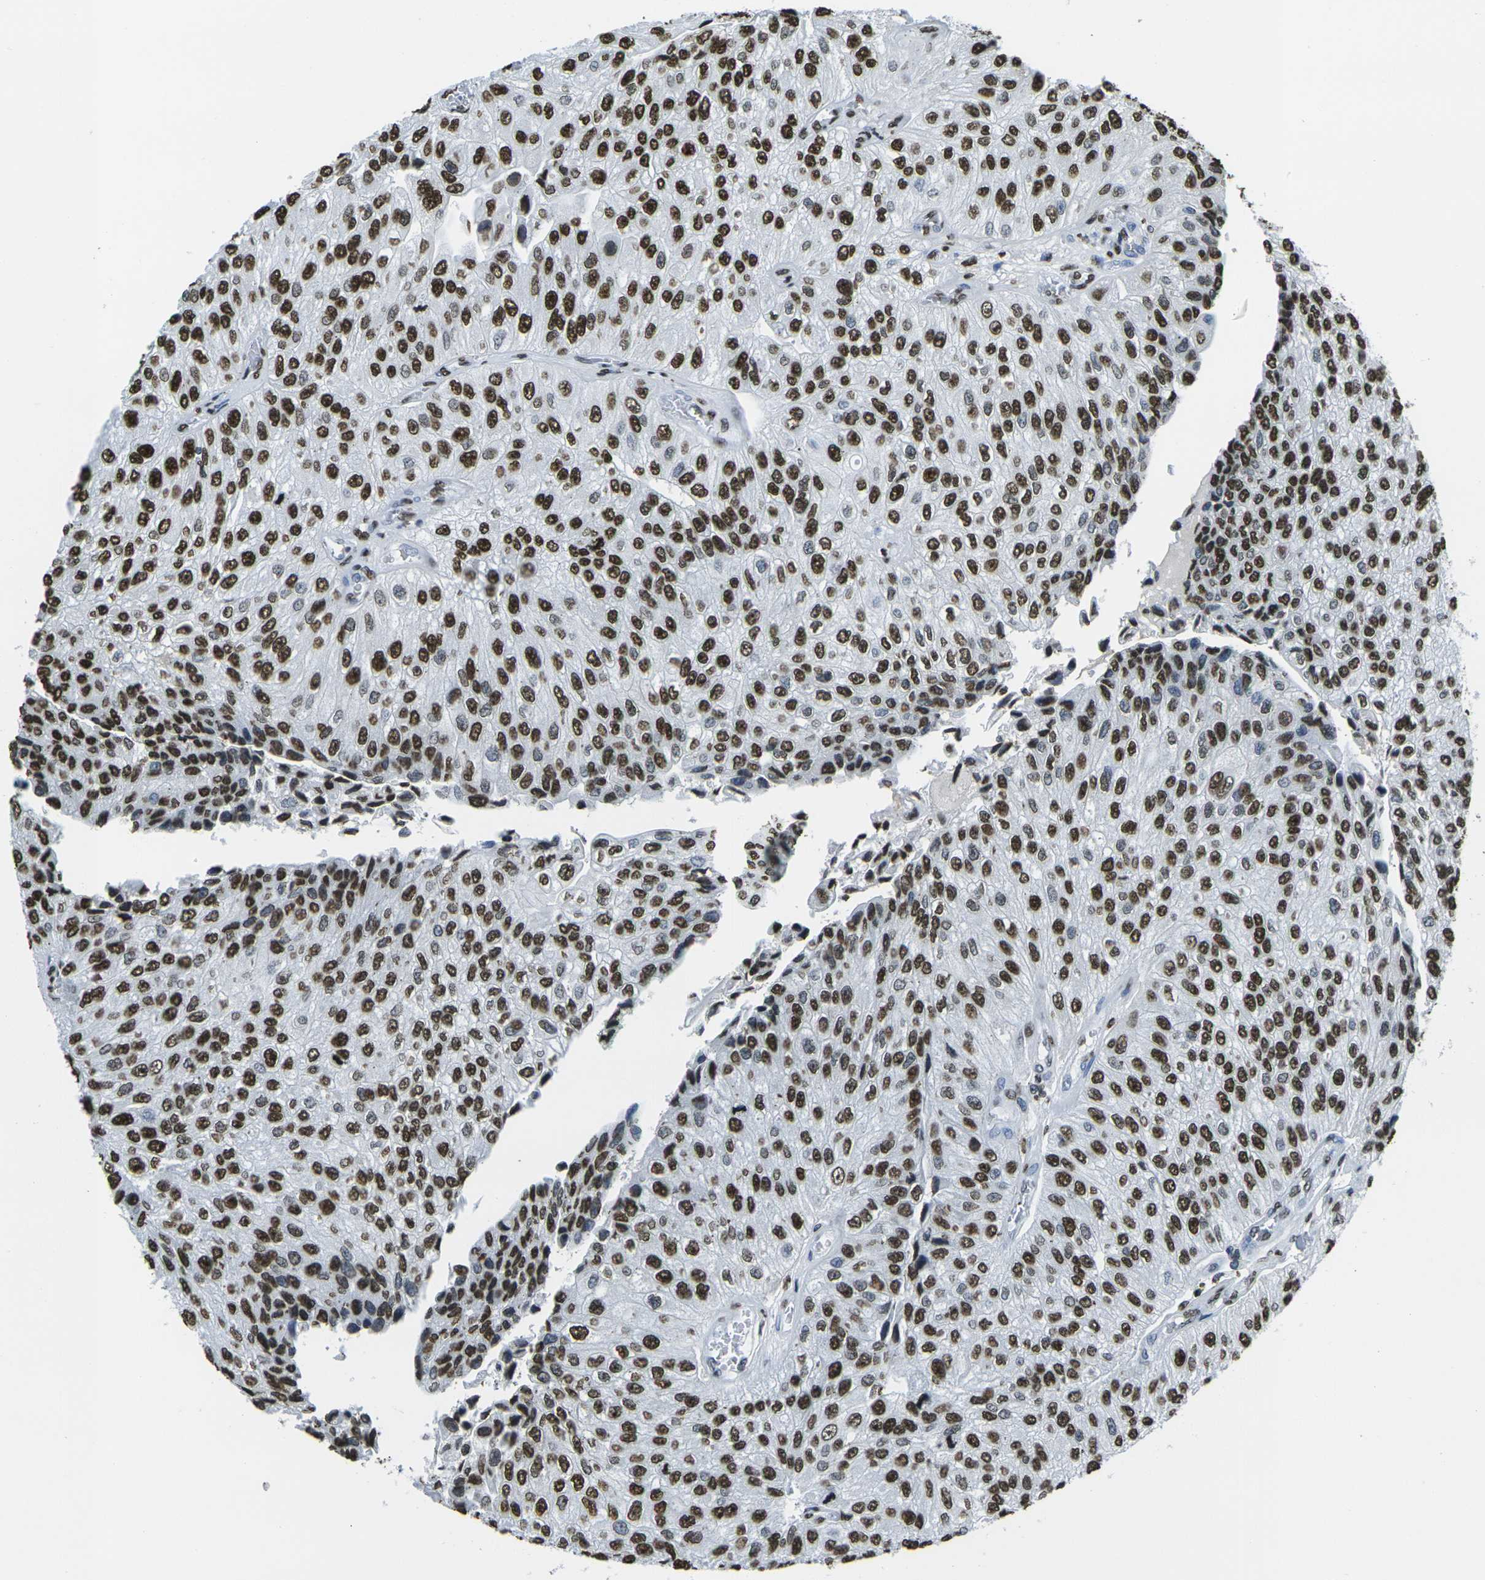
{"staining": {"intensity": "strong", "quantity": ">75%", "location": "nuclear"}, "tissue": "urothelial cancer", "cell_type": "Tumor cells", "image_type": "cancer", "snomed": [{"axis": "morphology", "description": "Urothelial carcinoma, High grade"}, {"axis": "topography", "description": "Kidney"}, {"axis": "topography", "description": "Urinary bladder"}], "caption": "IHC (DAB (3,3'-diaminobenzidine)) staining of urothelial cancer exhibits strong nuclear protein staining in approximately >75% of tumor cells.", "gene": "DRAXIN", "patient": {"sex": "male", "age": 77}}